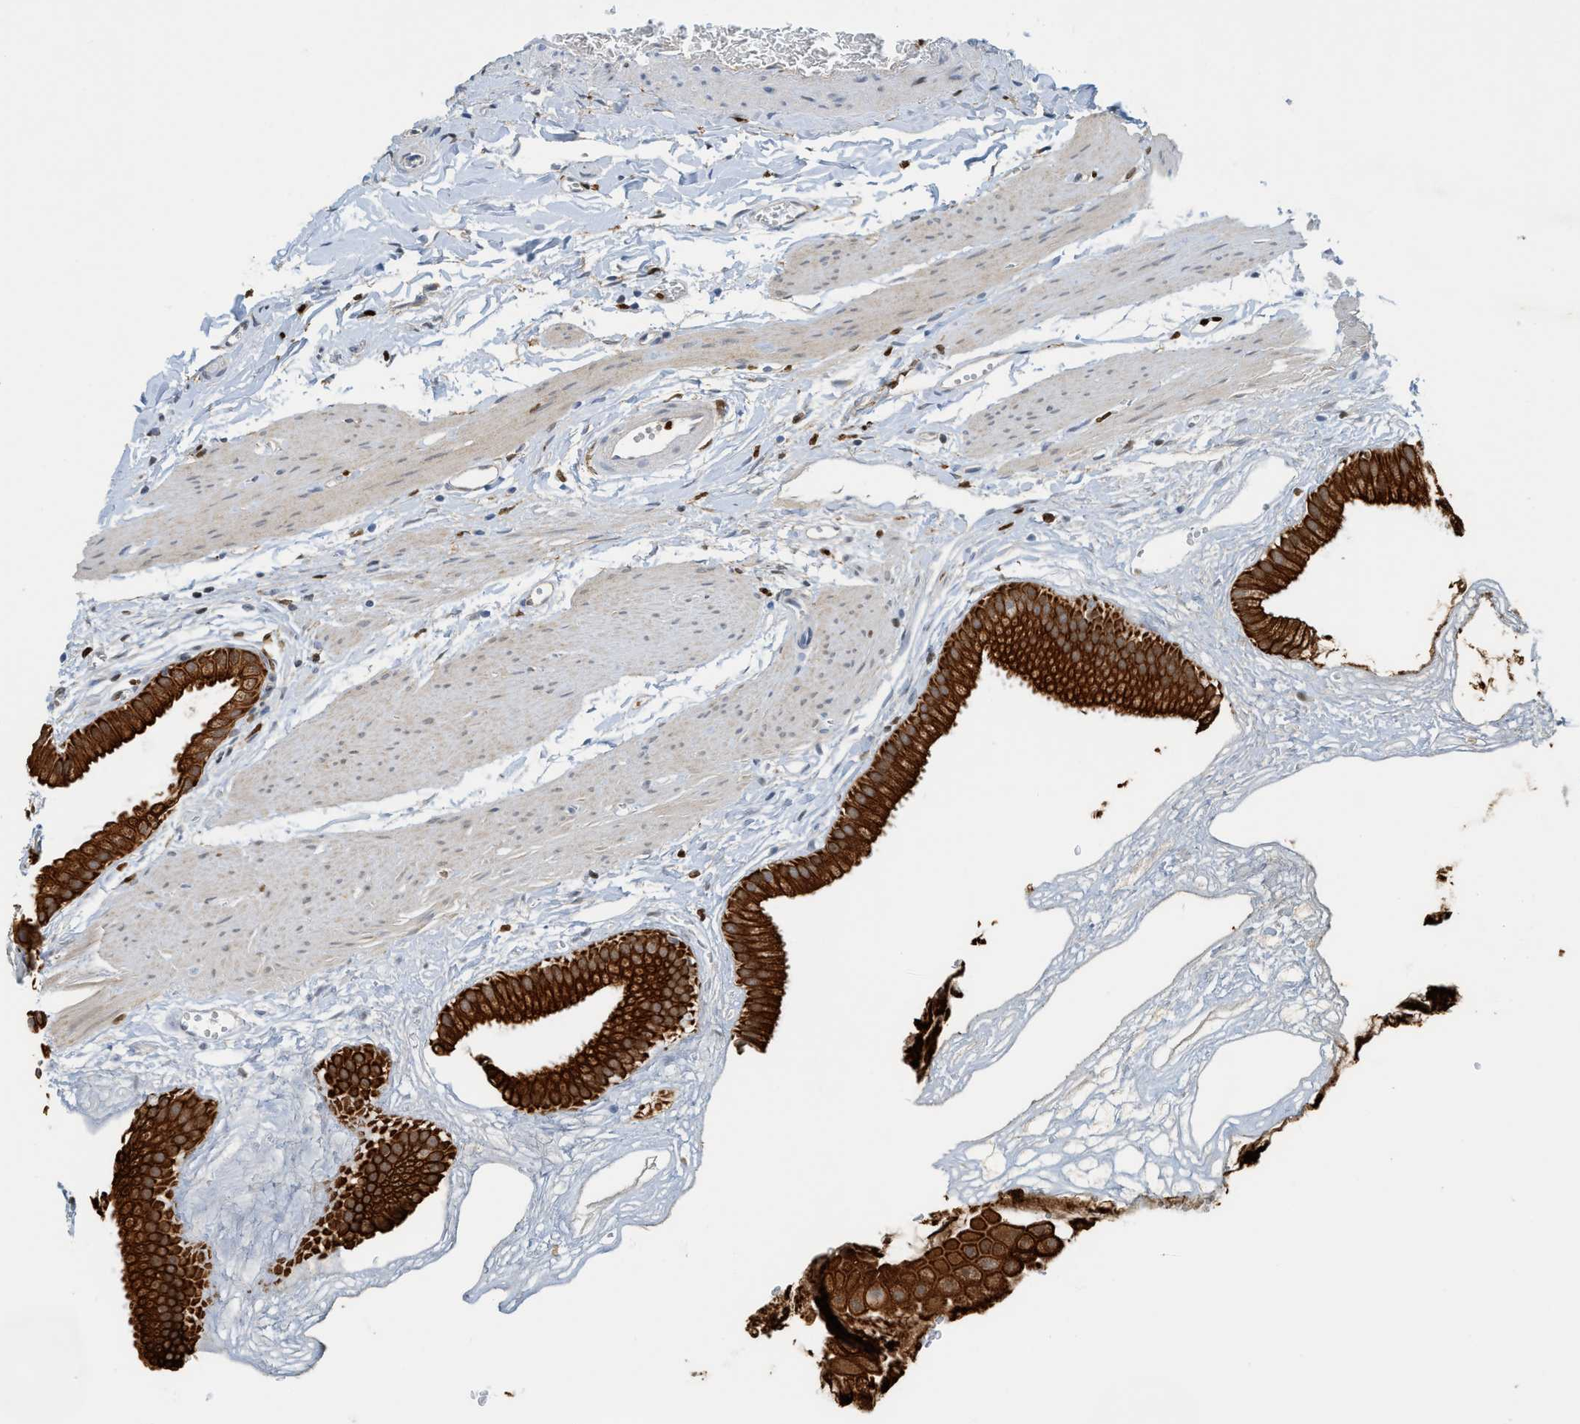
{"staining": {"intensity": "strong", "quantity": ">75%", "location": "cytoplasmic/membranous"}, "tissue": "gallbladder", "cell_type": "Glandular cells", "image_type": "normal", "snomed": [{"axis": "morphology", "description": "Normal tissue, NOS"}, {"axis": "topography", "description": "Gallbladder"}], "caption": "Glandular cells show strong cytoplasmic/membranous expression in about >75% of cells in unremarkable gallbladder.", "gene": "SH3D19", "patient": {"sex": "female", "age": 64}}